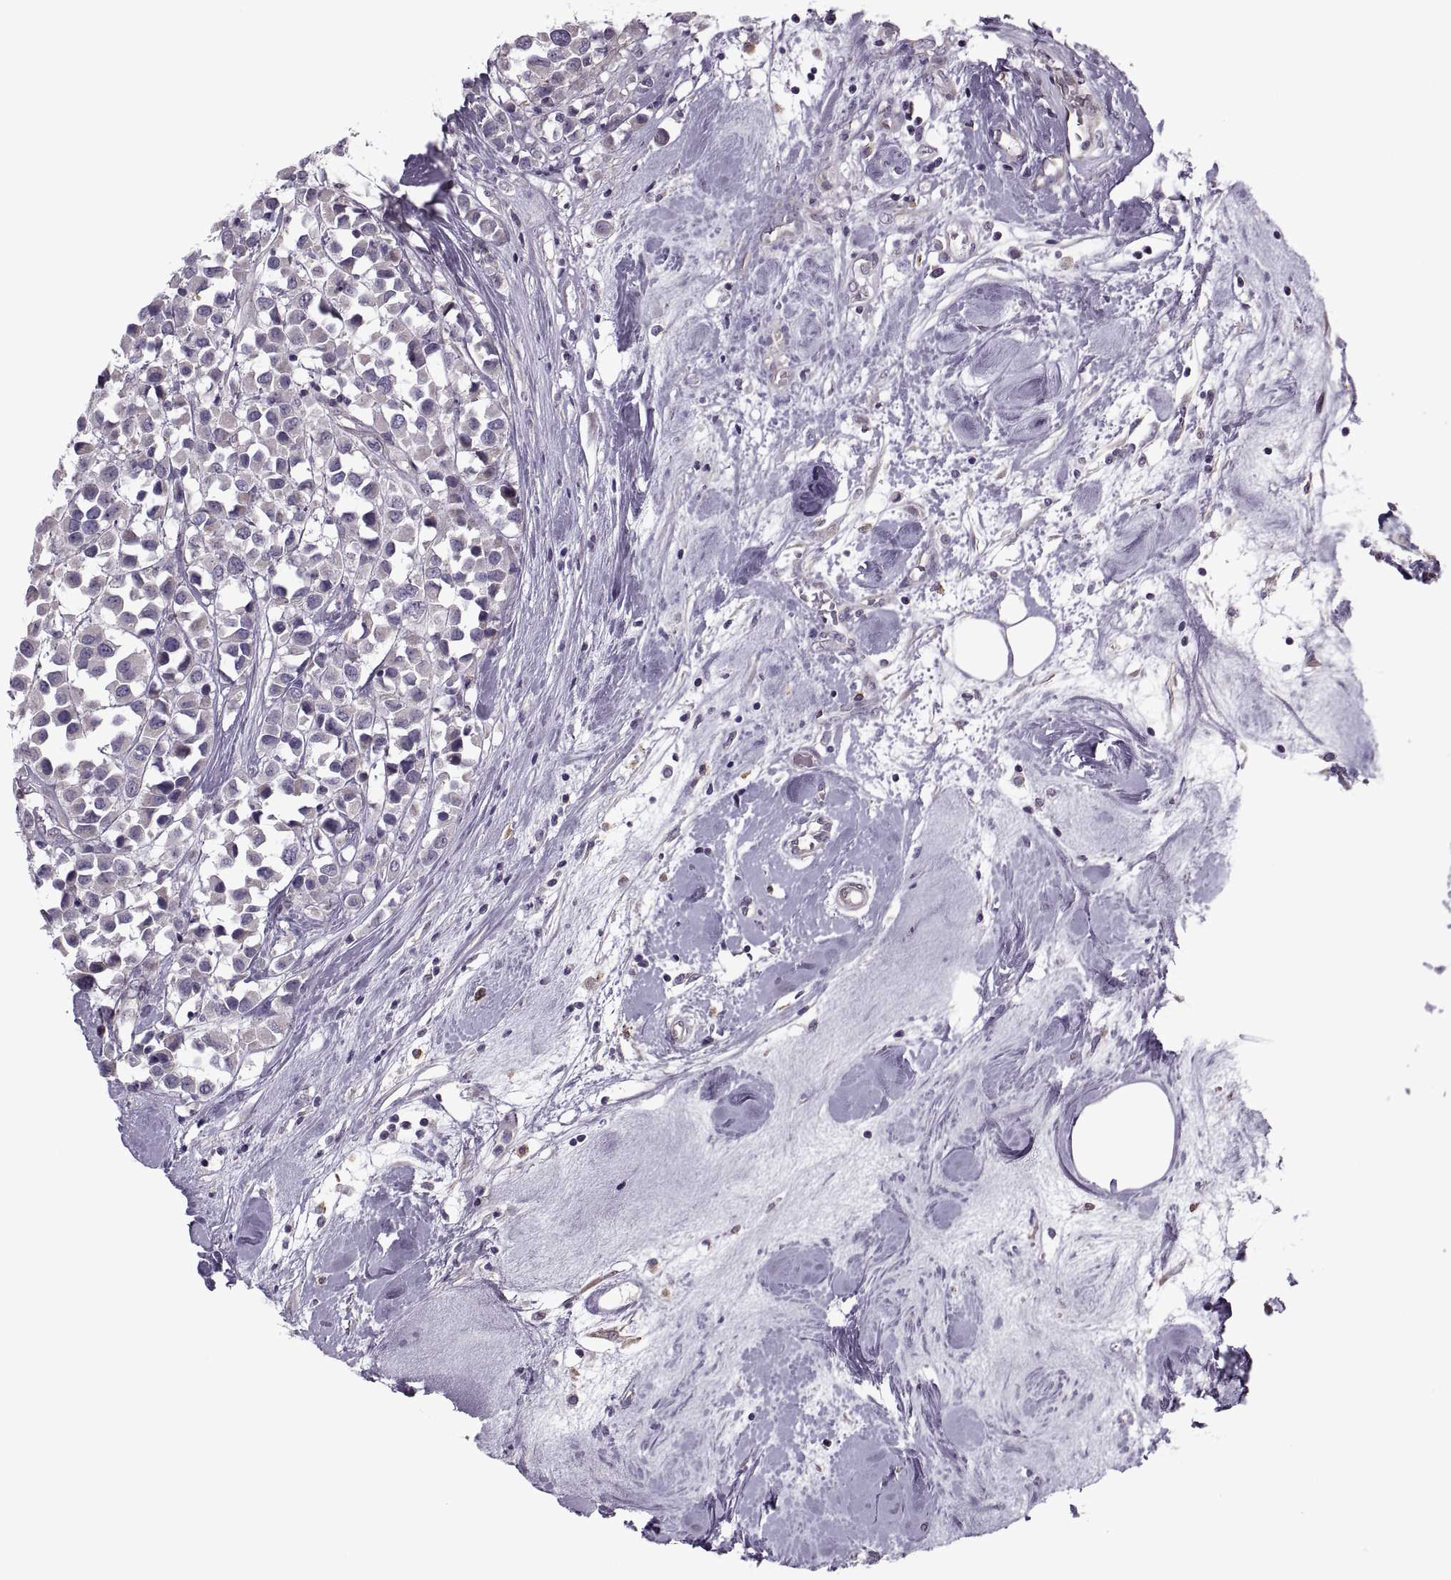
{"staining": {"intensity": "negative", "quantity": "none", "location": "none"}, "tissue": "breast cancer", "cell_type": "Tumor cells", "image_type": "cancer", "snomed": [{"axis": "morphology", "description": "Duct carcinoma"}, {"axis": "topography", "description": "Breast"}], "caption": "Histopathology image shows no protein staining in tumor cells of breast cancer tissue.", "gene": "ODF3", "patient": {"sex": "female", "age": 61}}